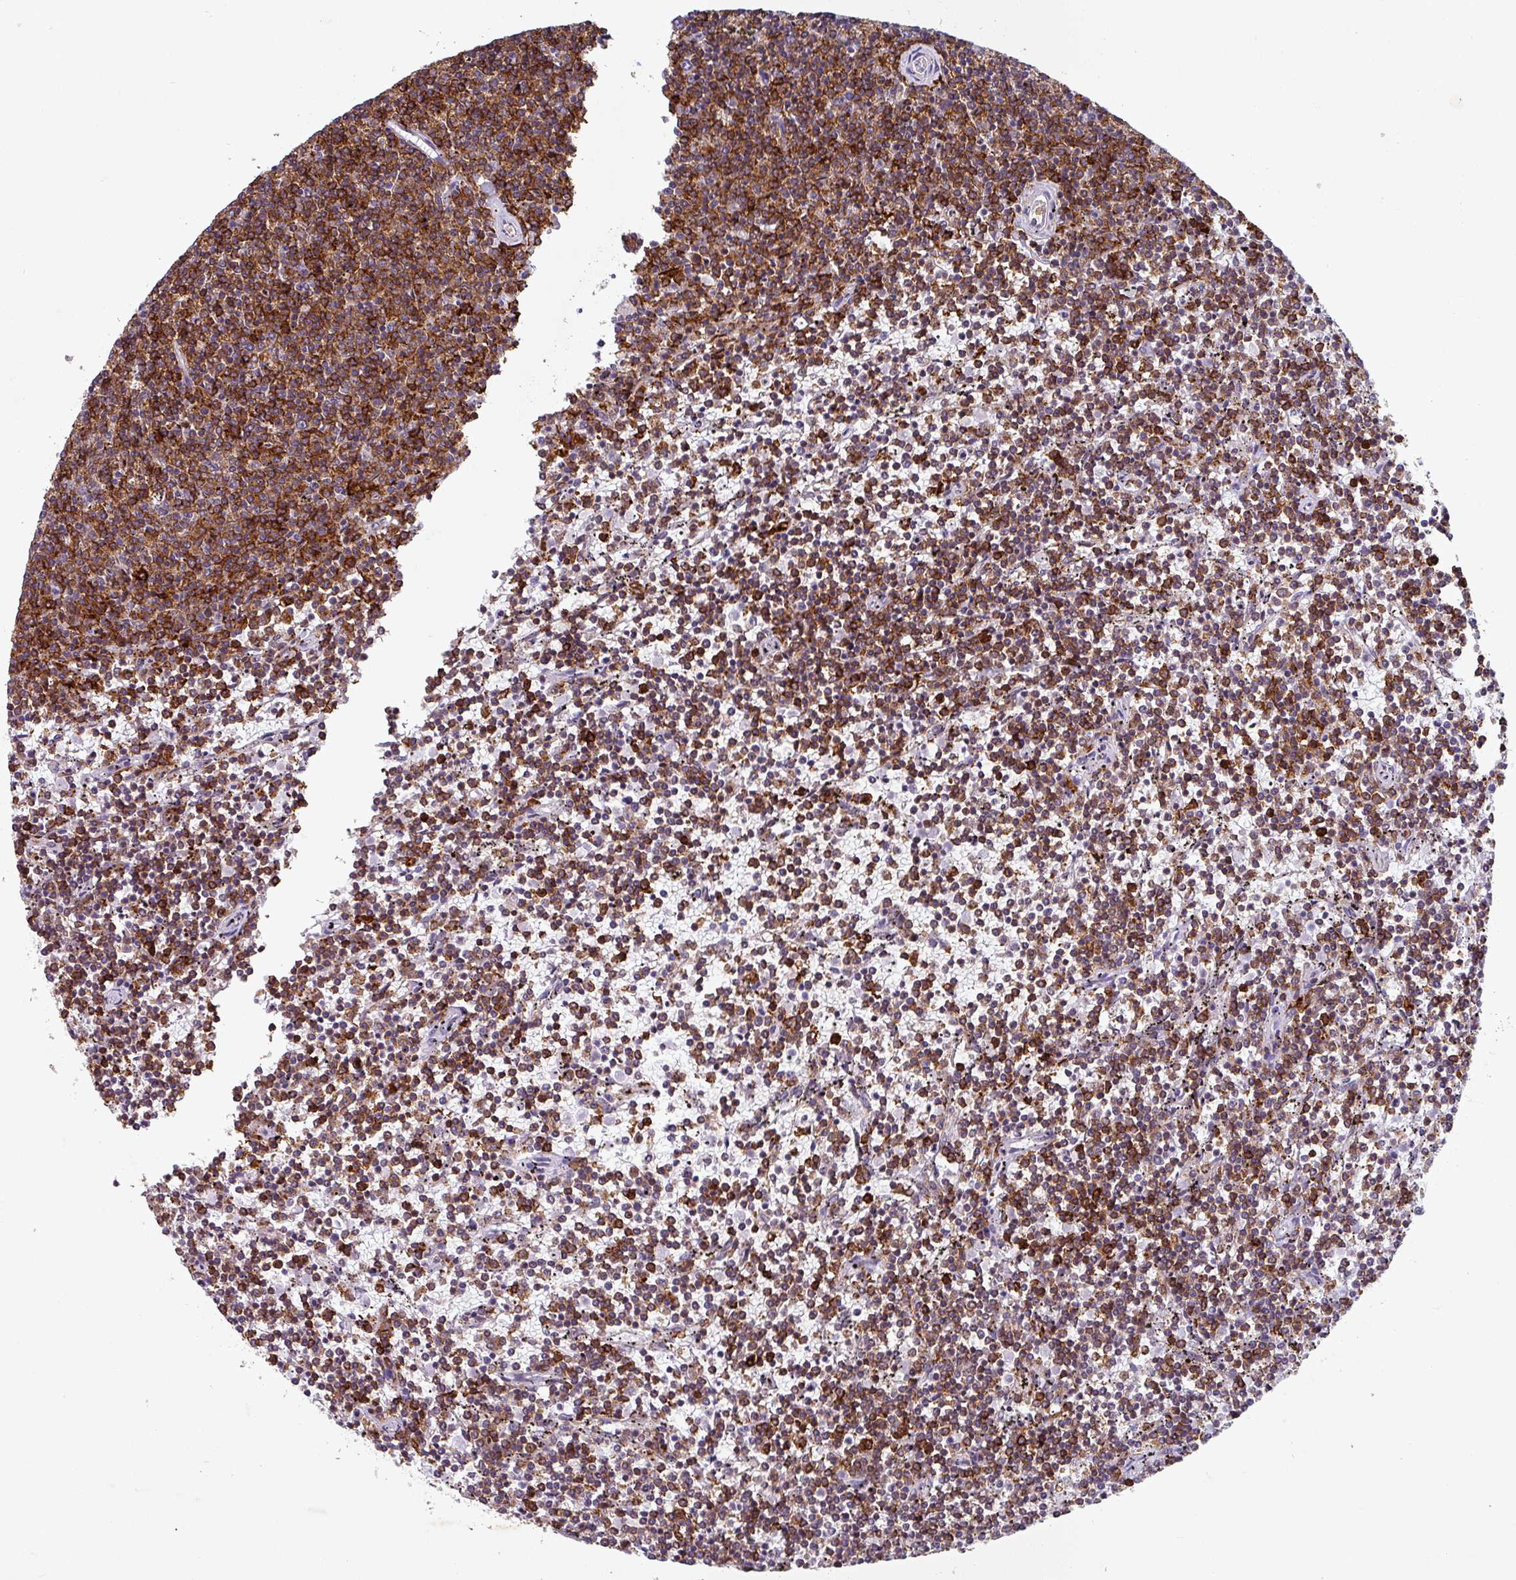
{"staining": {"intensity": "strong", "quantity": "25%-75%", "location": "cytoplasmic/membranous"}, "tissue": "lymphoma", "cell_type": "Tumor cells", "image_type": "cancer", "snomed": [{"axis": "morphology", "description": "Malignant lymphoma, non-Hodgkin's type, Low grade"}, {"axis": "topography", "description": "Spleen"}], "caption": "Immunohistochemical staining of human lymphoma displays high levels of strong cytoplasmic/membranous expression in approximately 25%-75% of tumor cells.", "gene": "NEDD9", "patient": {"sex": "female", "age": 50}}